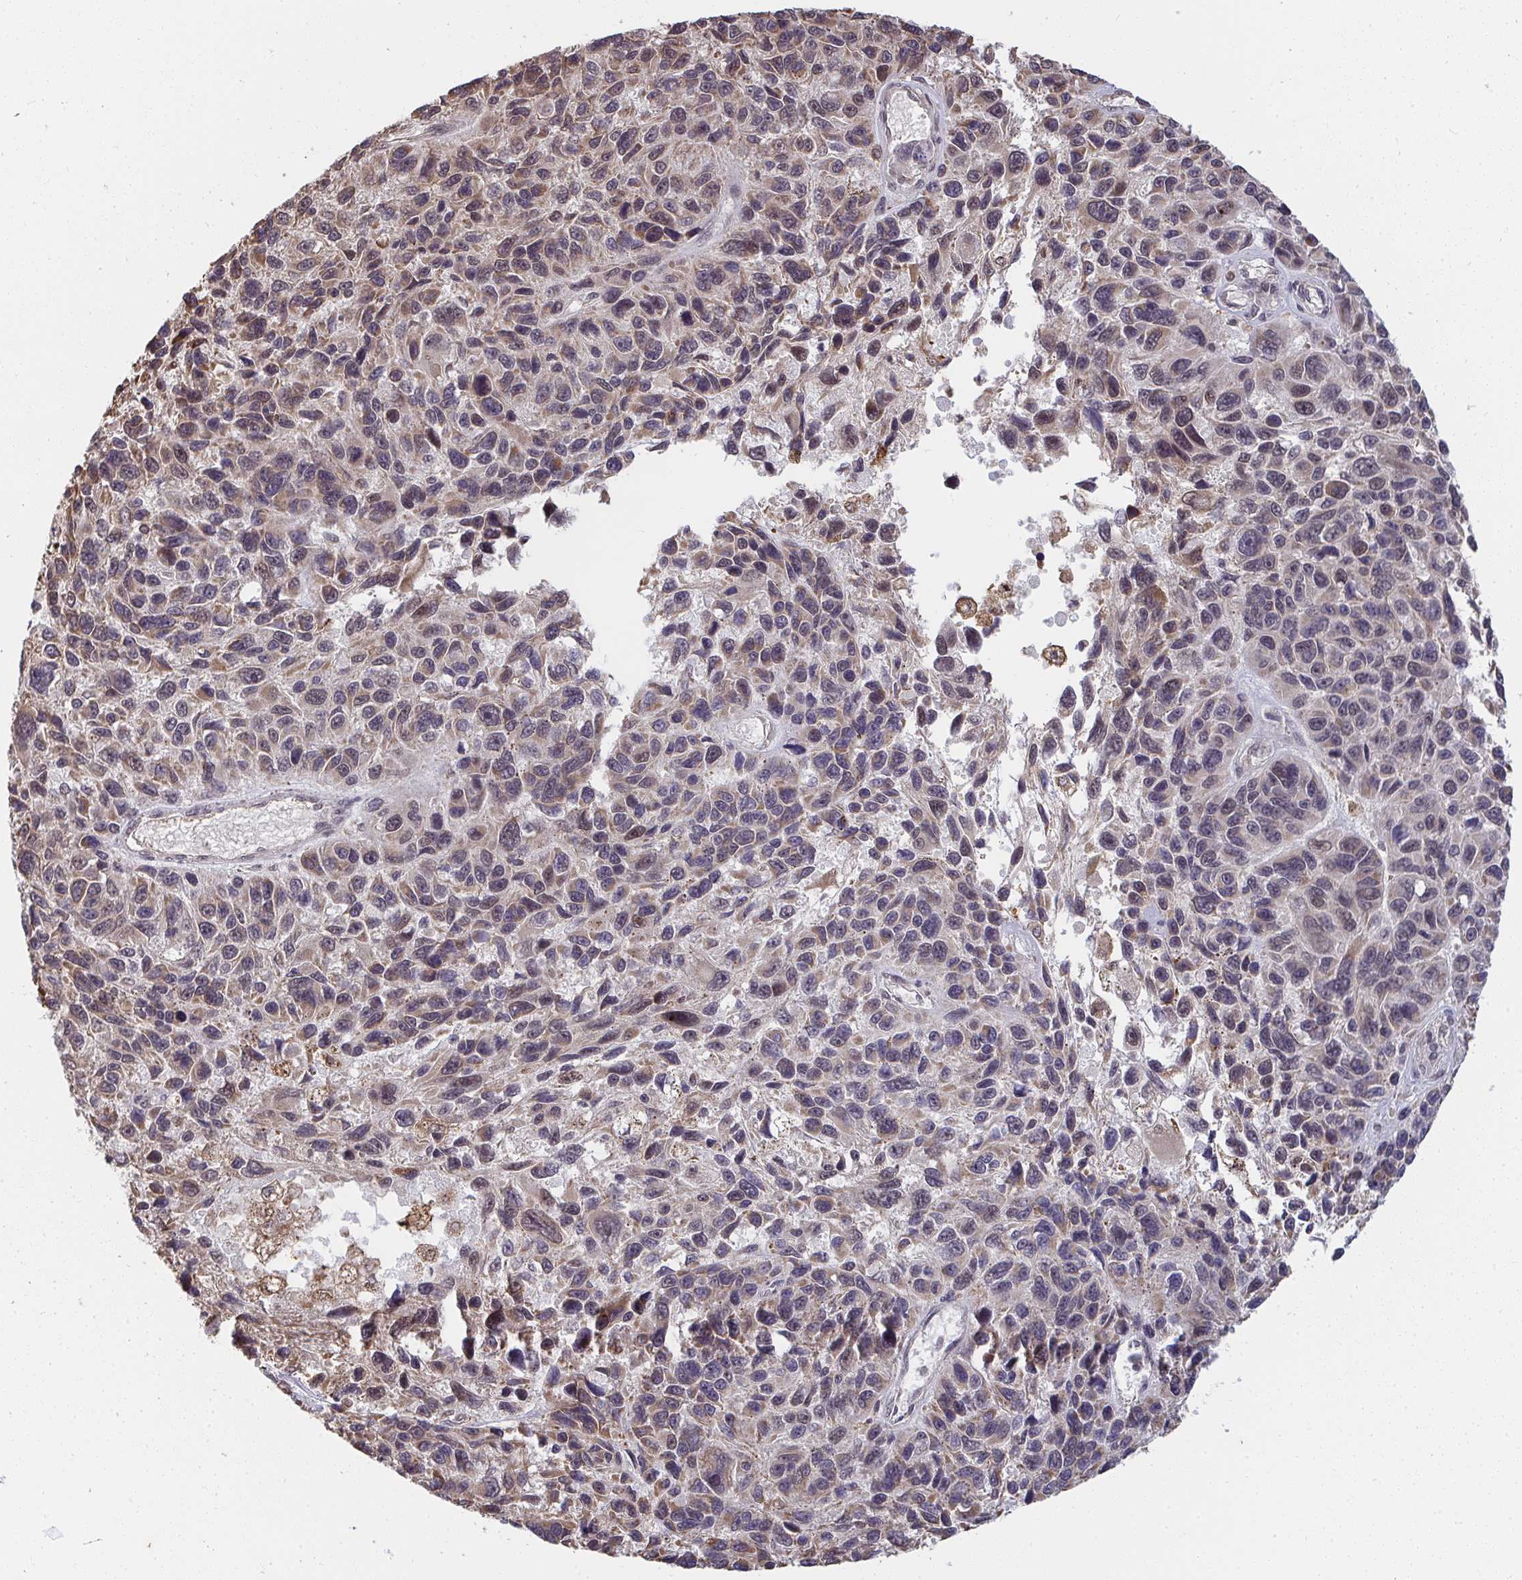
{"staining": {"intensity": "weak", "quantity": "25%-75%", "location": "cytoplasmic/membranous"}, "tissue": "melanoma", "cell_type": "Tumor cells", "image_type": "cancer", "snomed": [{"axis": "morphology", "description": "Malignant melanoma, NOS"}, {"axis": "topography", "description": "Skin"}], "caption": "This is a photomicrograph of IHC staining of malignant melanoma, which shows weak expression in the cytoplasmic/membranous of tumor cells.", "gene": "SAP30", "patient": {"sex": "male", "age": 53}}